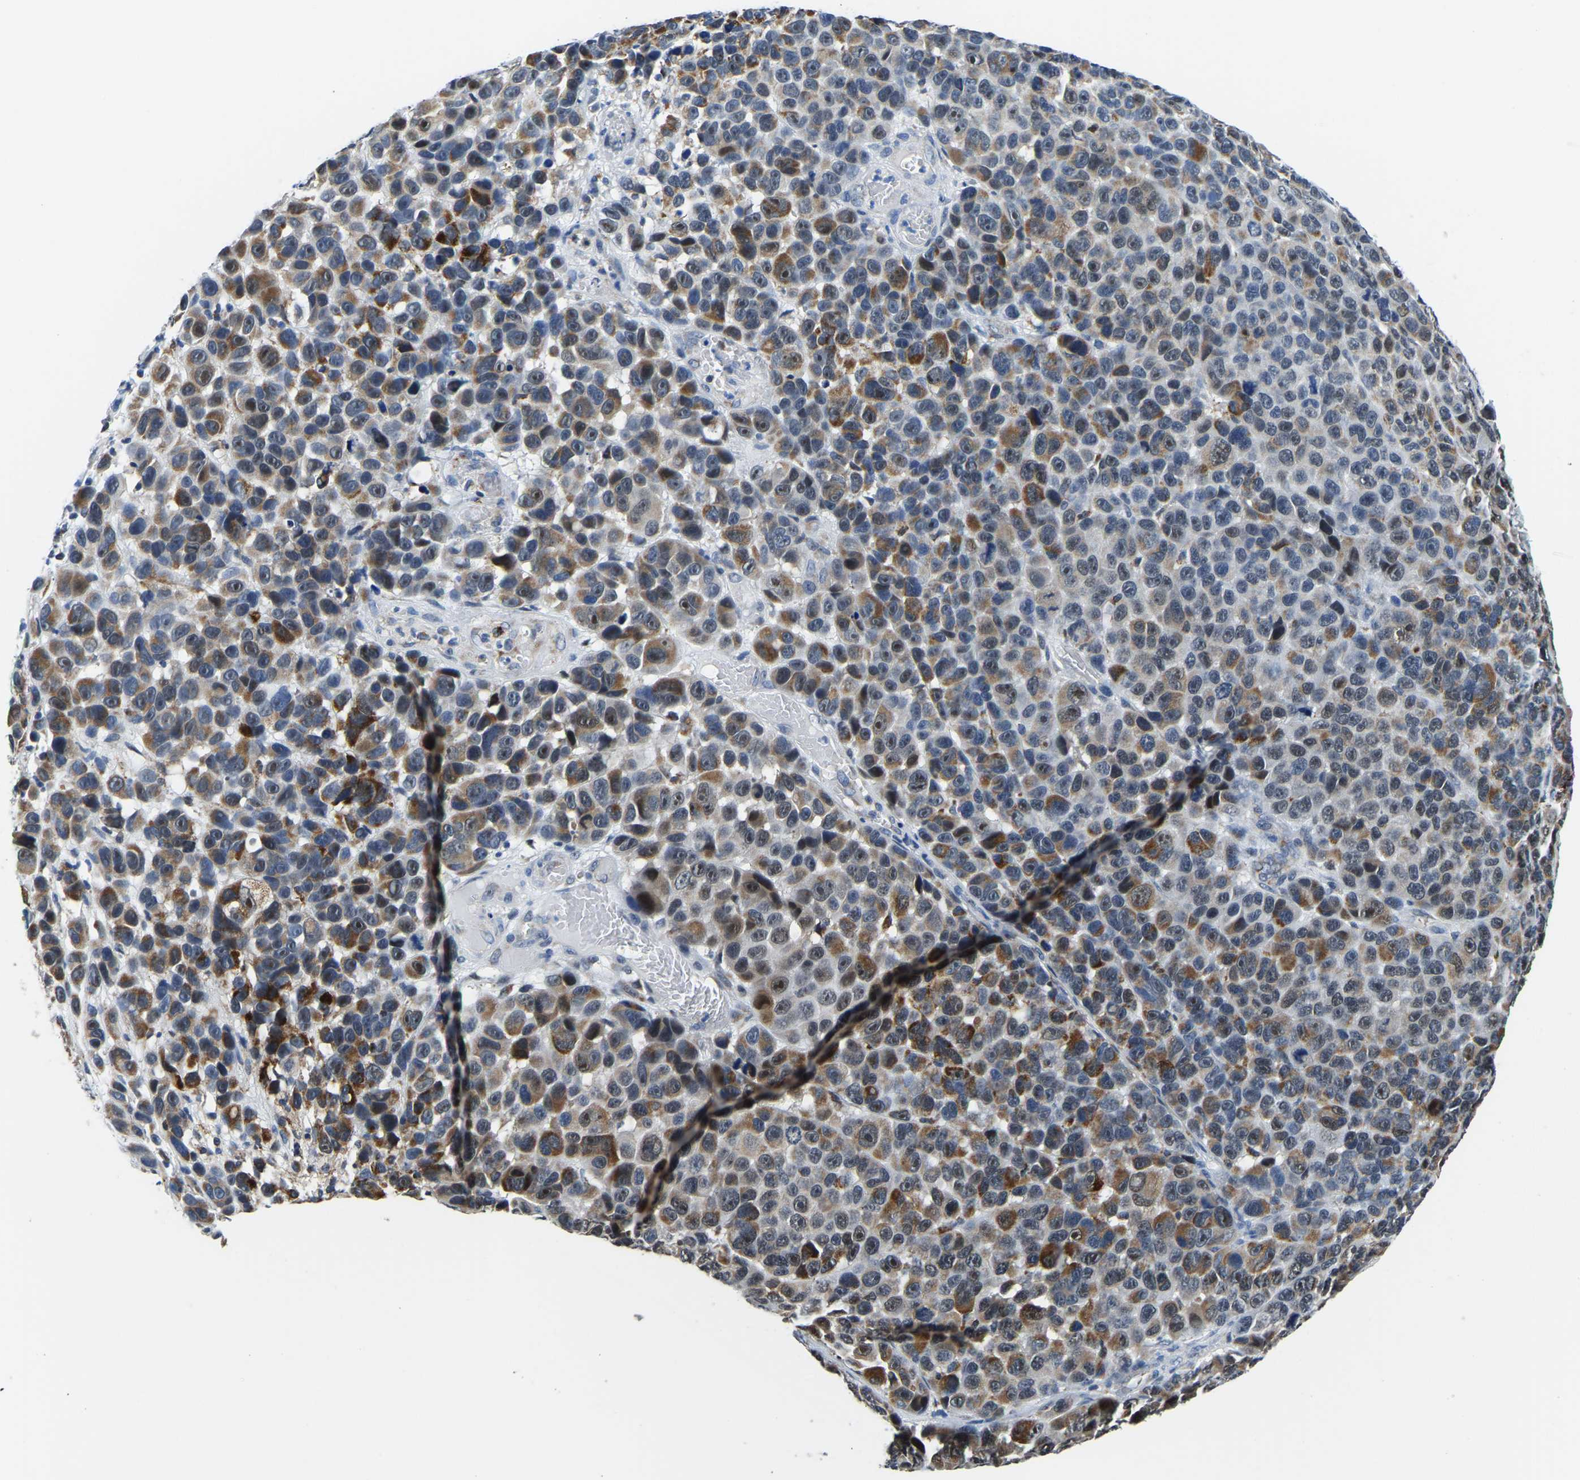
{"staining": {"intensity": "moderate", "quantity": "25%-75%", "location": "cytoplasmic/membranous,nuclear"}, "tissue": "melanoma", "cell_type": "Tumor cells", "image_type": "cancer", "snomed": [{"axis": "morphology", "description": "Malignant melanoma, NOS"}, {"axis": "topography", "description": "Skin"}], "caption": "Immunohistochemistry of malignant melanoma demonstrates medium levels of moderate cytoplasmic/membranous and nuclear positivity in approximately 25%-75% of tumor cells.", "gene": "BNIP3L", "patient": {"sex": "male", "age": 53}}